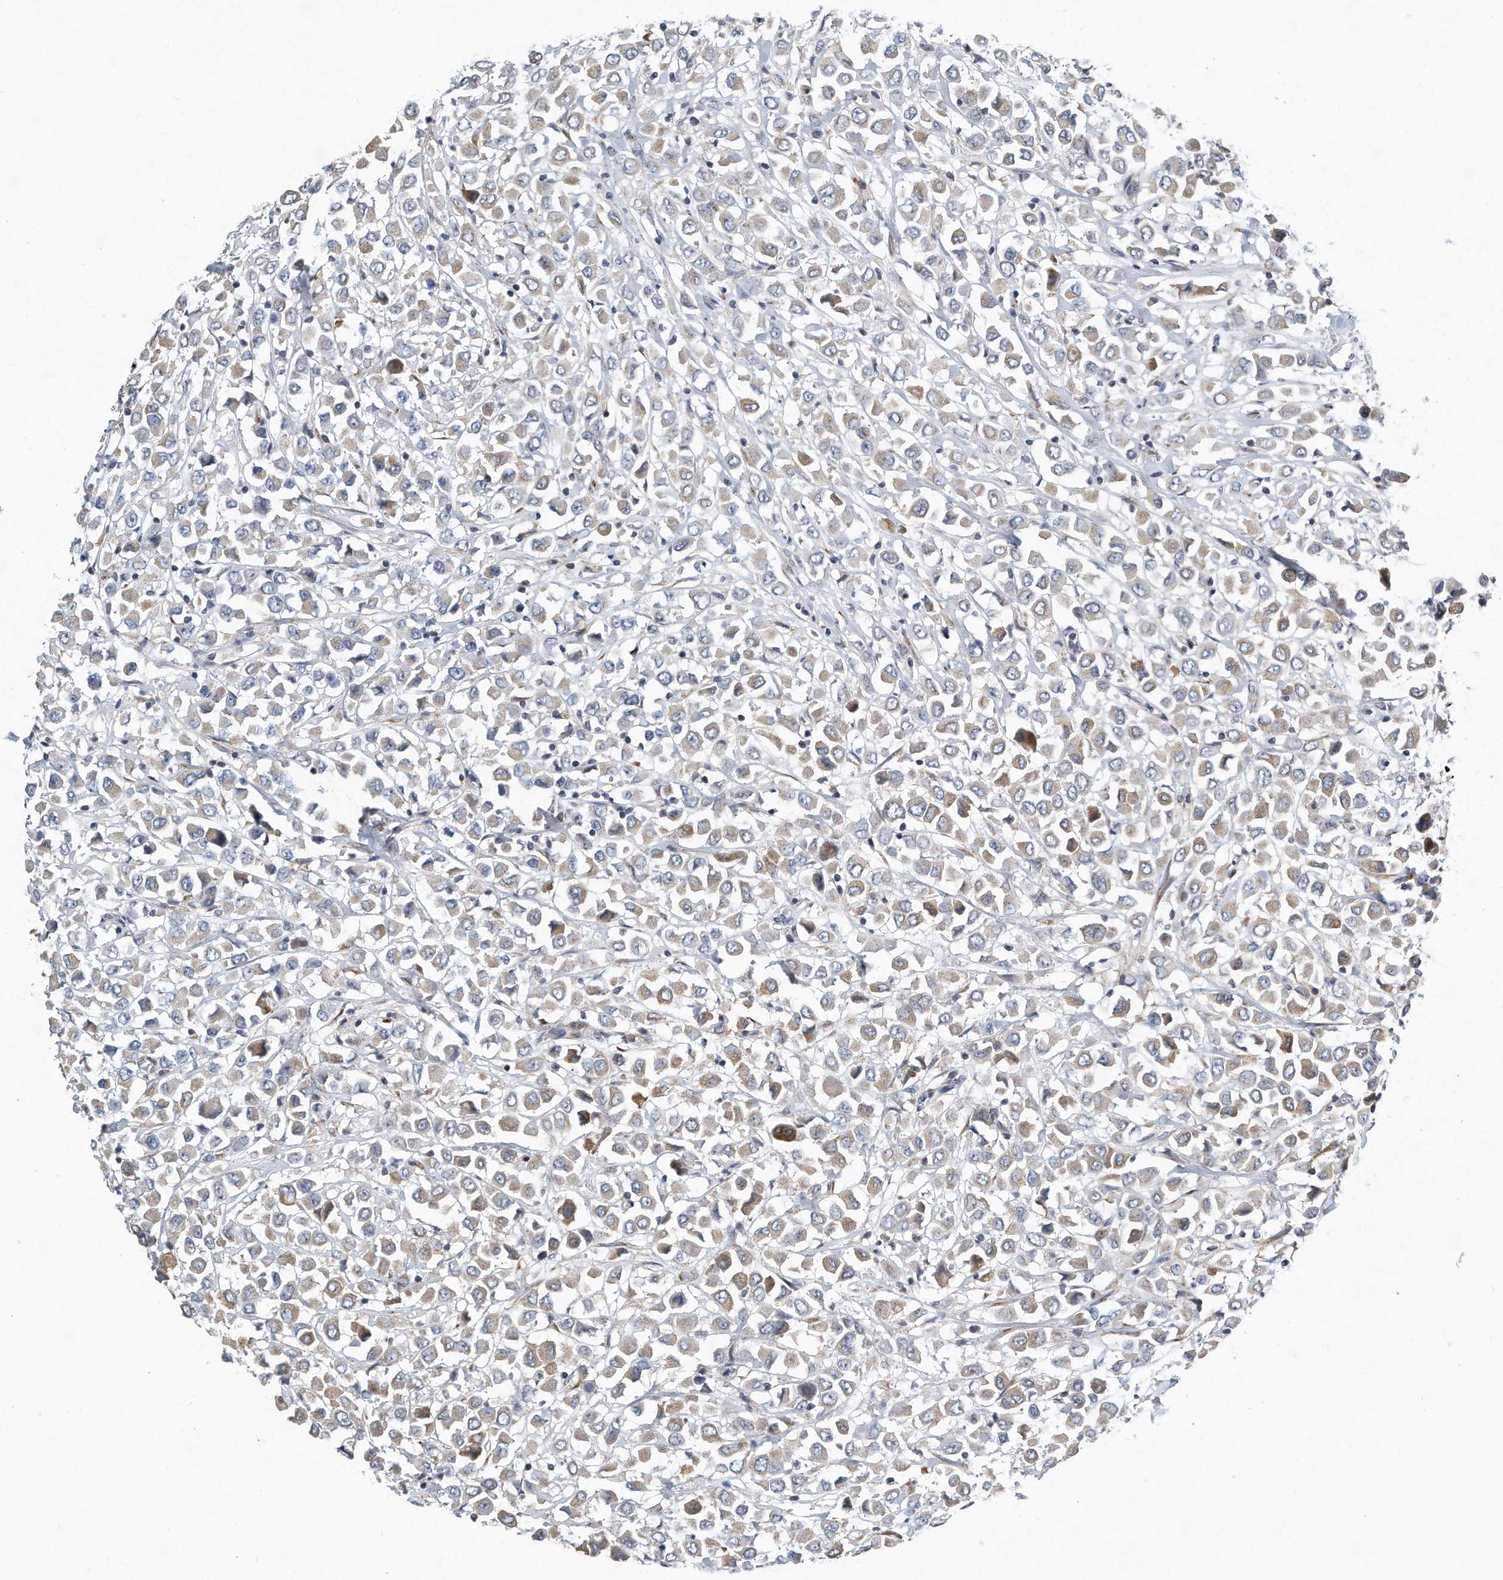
{"staining": {"intensity": "moderate", "quantity": ">75%", "location": "cytoplasmic/membranous"}, "tissue": "breast cancer", "cell_type": "Tumor cells", "image_type": "cancer", "snomed": [{"axis": "morphology", "description": "Duct carcinoma"}, {"axis": "topography", "description": "Breast"}], "caption": "The histopathology image demonstrates a brown stain indicating the presence of a protein in the cytoplasmic/membranous of tumor cells in infiltrating ductal carcinoma (breast). Immunohistochemistry (ihc) stains the protein in brown and the nuclei are stained blue.", "gene": "VLDLR", "patient": {"sex": "female", "age": 61}}